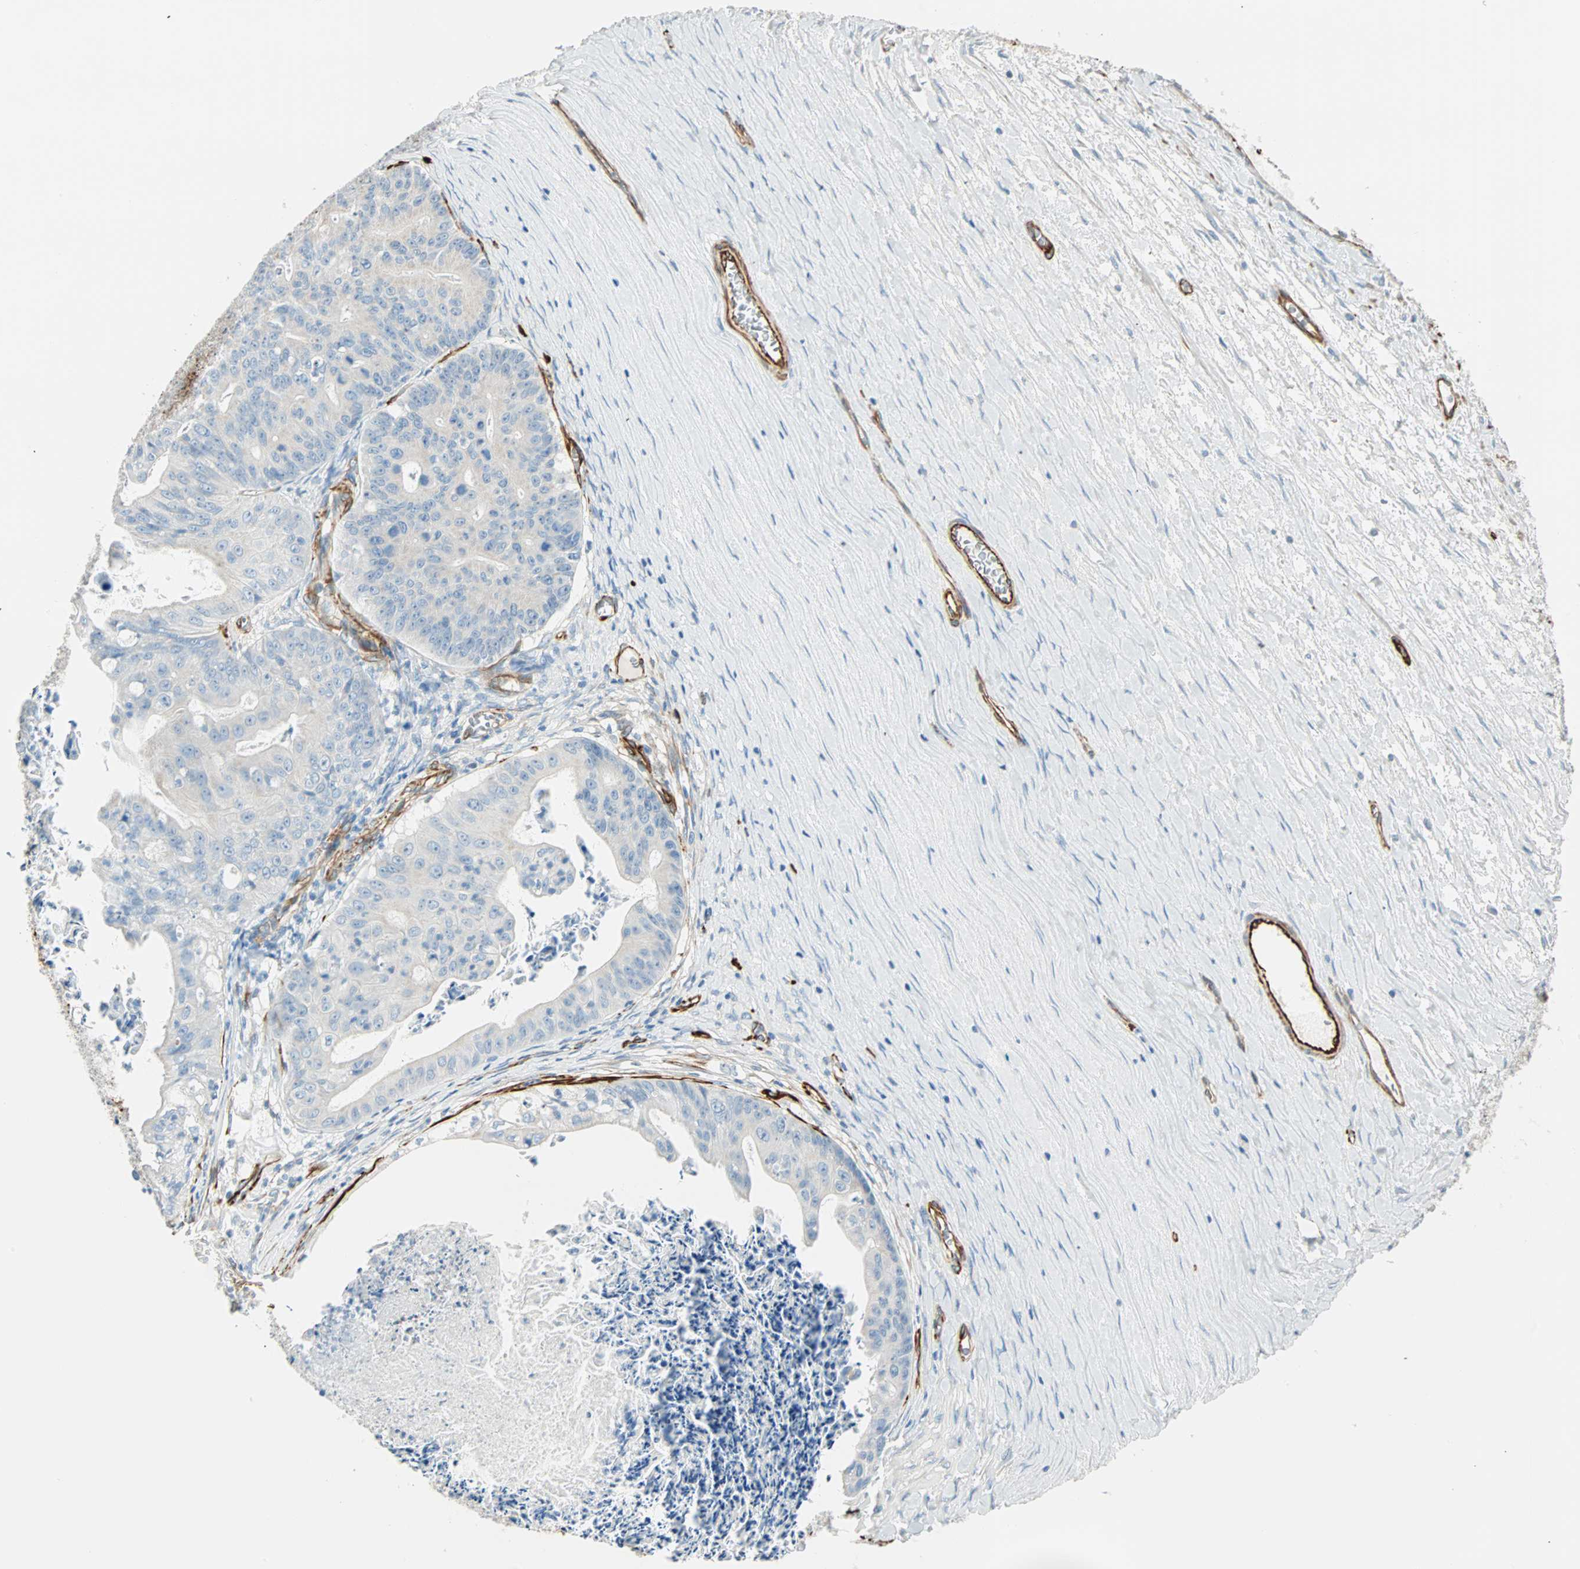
{"staining": {"intensity": "negative", "quantity": "none", "location": "none"}, "tissue": "ovarian cancer", "cell_type": "Tumor cells", "image_type": "cancer", "snomed": [{"axis": "morphology", "description": "Cystadenocarcinoma, mucinous, NOS"}, {"axis": "topography", "description": "Ovary"}], "caption": "An immunohistochemistry (IHC) image of ovarian mucinous cystadenocarcinoma is shown. There is no staining in tumor cells of ovarian mucinous cystadenocarcinoma. (DAB (3,3'-diaminobenzidine) immunohistochemistry (IHC) visualized using brightfield microscopy, high magnification).", "gene": "NES", "patient": {"sex": "female", "age": 37}}